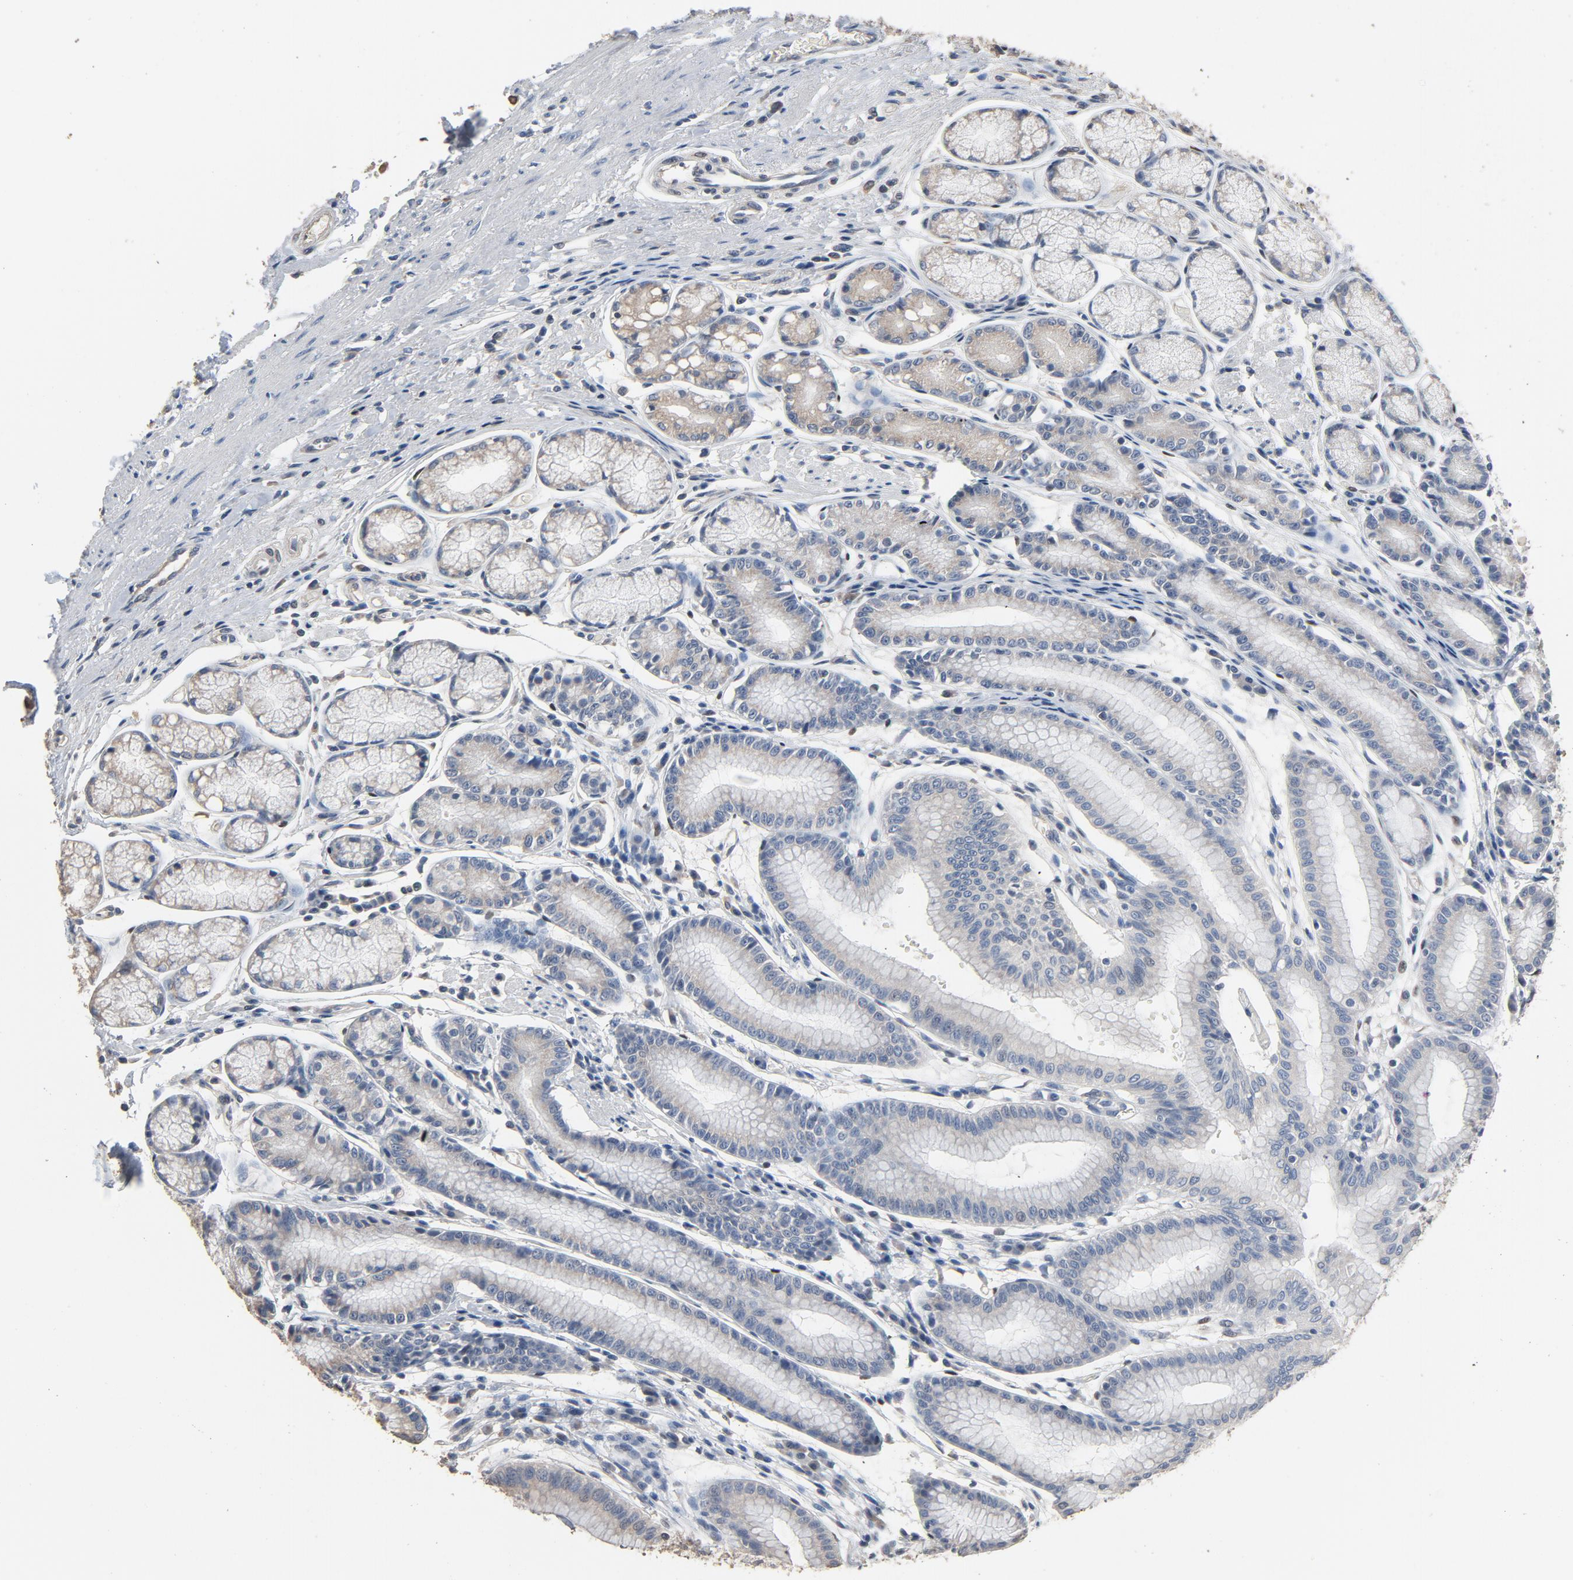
{"staining": {"intensity": "weak", "quantity": "25%-75%", "location": "cytoplasmic/membranous"}, "tissue": "stomach", "cell_type": "Glandular cells", "image_type": "normal", "snomed": [{"axis": "morphology", "description": "Normal tissue, NOS"}, {"axis": "morphology", "description": "Inflammation, NOS"}, {"axis": "topography", "description": "Stomach, lower"}], "caption": "Glandular cells display low levels of weak cytoplasmic/membranous staining in approximately 25%-75% of cells in normal stomach. The protein is stained brown, and the nuclei are stained in blue (DAB (3,3'-diaminobenzidine) IHC with brightfield microscopy, high magnification).", "gene": "SOX6", "patient": {"sex": "male", "age": 59}}